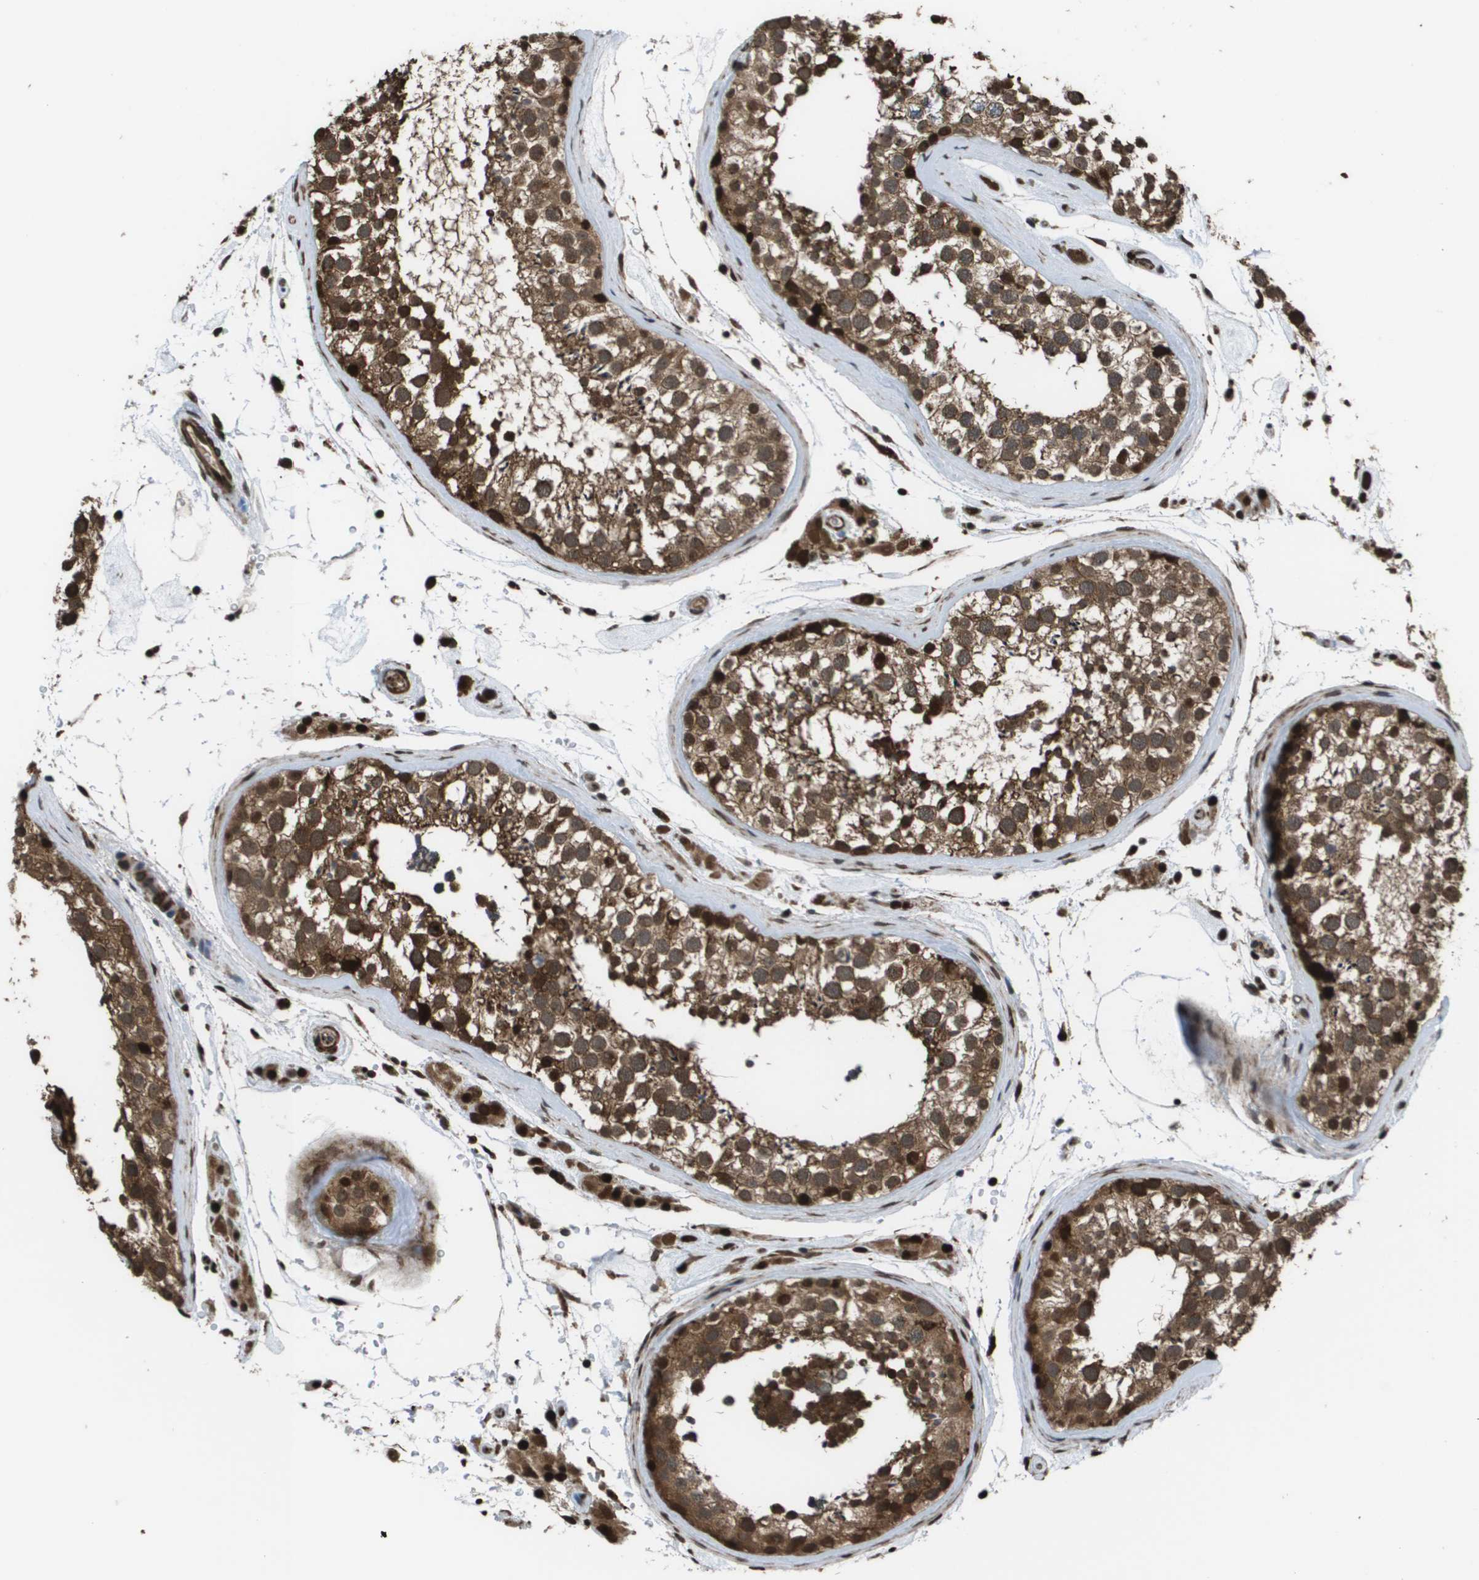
{"staining": {"intensity": "strong", "quantity": ">75%", "location": "cytoplasmic/membranous,nuclear"}, "tissue": "testis", "cell_type": "Cells in seminiferous ducts", "image_type": "normal", "snomed": [{"axis": "morphology", "description": "Normal tissue, NOS"}, {"axis": "topography", "description": "Testis"}], "caption": "Immunohistochemical staining of benign testis reveals strong cytoplasmic/membranous,nuclear protein positivity in approximately >75% of cells in seminiferous ducts. (DAB = brown stain, brightfield microscopy at high magnification).", "gene": "AXIN2", "patient": {"sex": "male", "age": 46}}